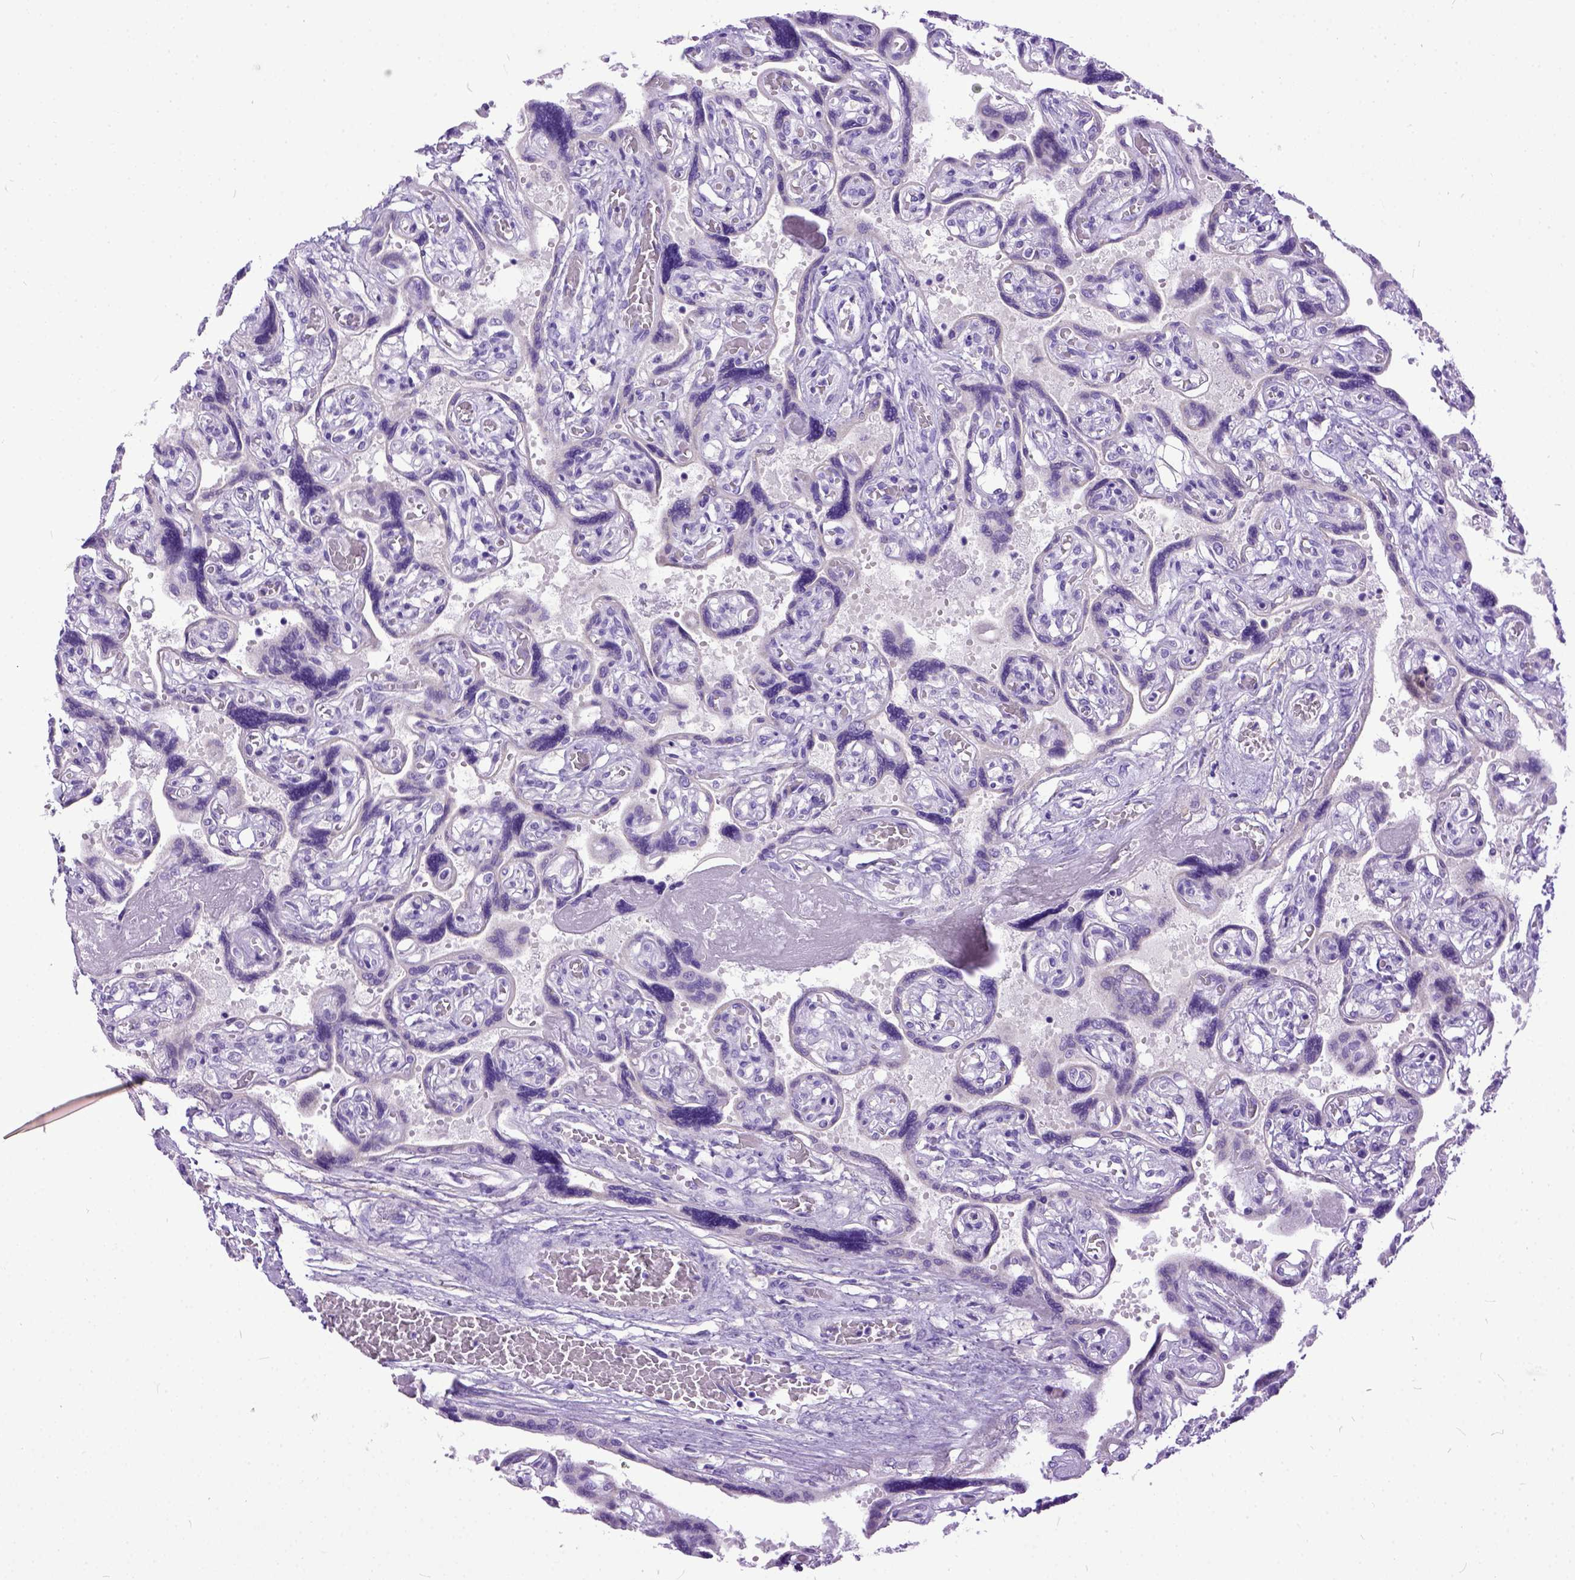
{"staining": {"intensity": "negative", "quantity": "none", "location": "none"}, "tissue": "placenta", "cell_type": "Decidual cells", "image_type": "normal", "snomed": [{"axis": "morphology", "description": "Normal tissue, NOS"}, {"axis": "topography", "description": "Placenta"}], "caption": "Immunohistochemistry (IHC) image of normal placenta stained for a protein (brown), which shows no staining in decidual cells.", "gene": "PPL", "patient": {"sex": "female", "age": 32}}